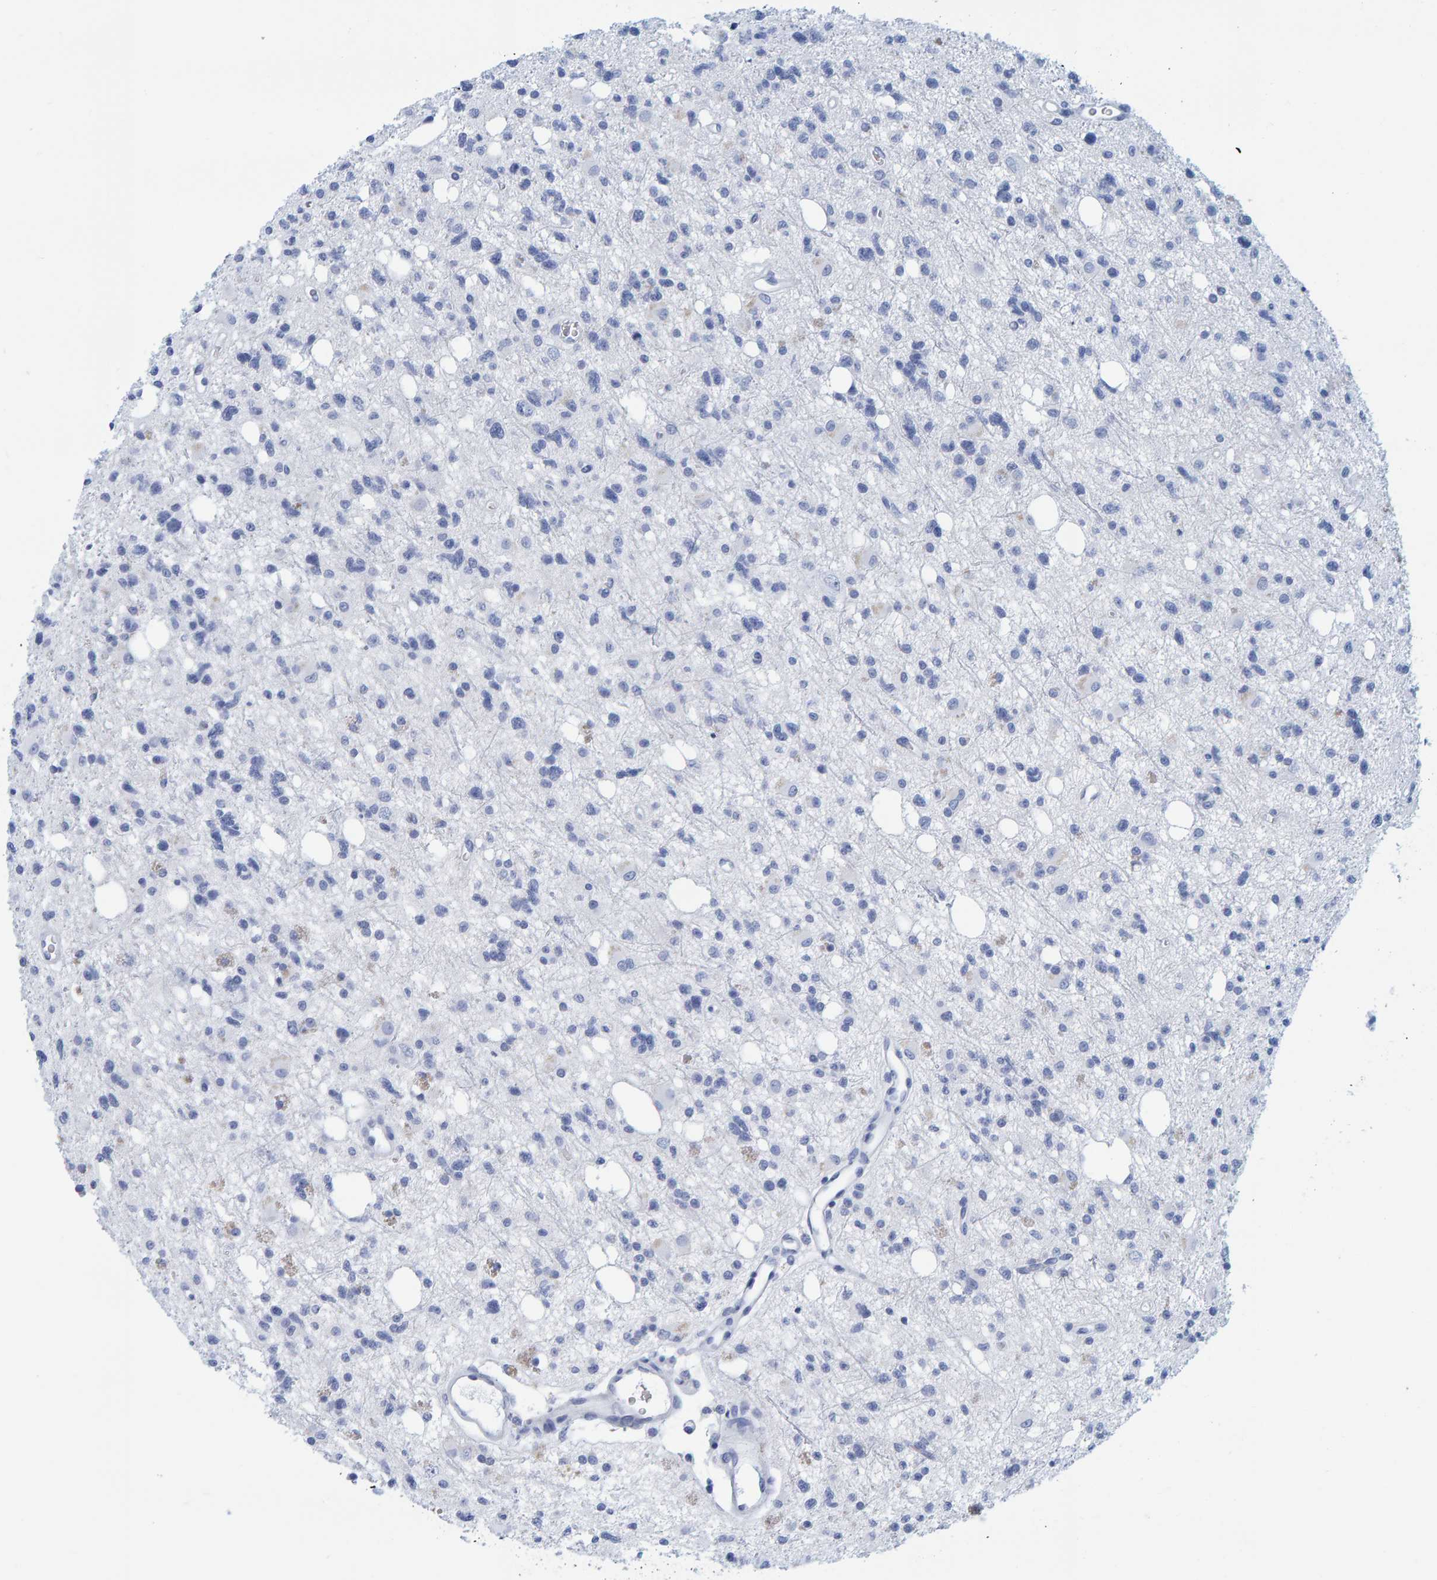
{"staining": {"intensity": "negative", "quantity": "none", "location": "none"}, "tissue": "glioma", "cell_type": "Tumor cells", "image_type": "cancer", "snomed": [{"axis": "morphology", "description": "Glioma, malignant, High grade"}, {"axis": "topography", "description": "Brain"}], "caption": "Micrograph shows no protein staining in tumor cells of glioma tissue.", "gene": "SFTPC", "patient": {"sex": "female", "age": 62}}